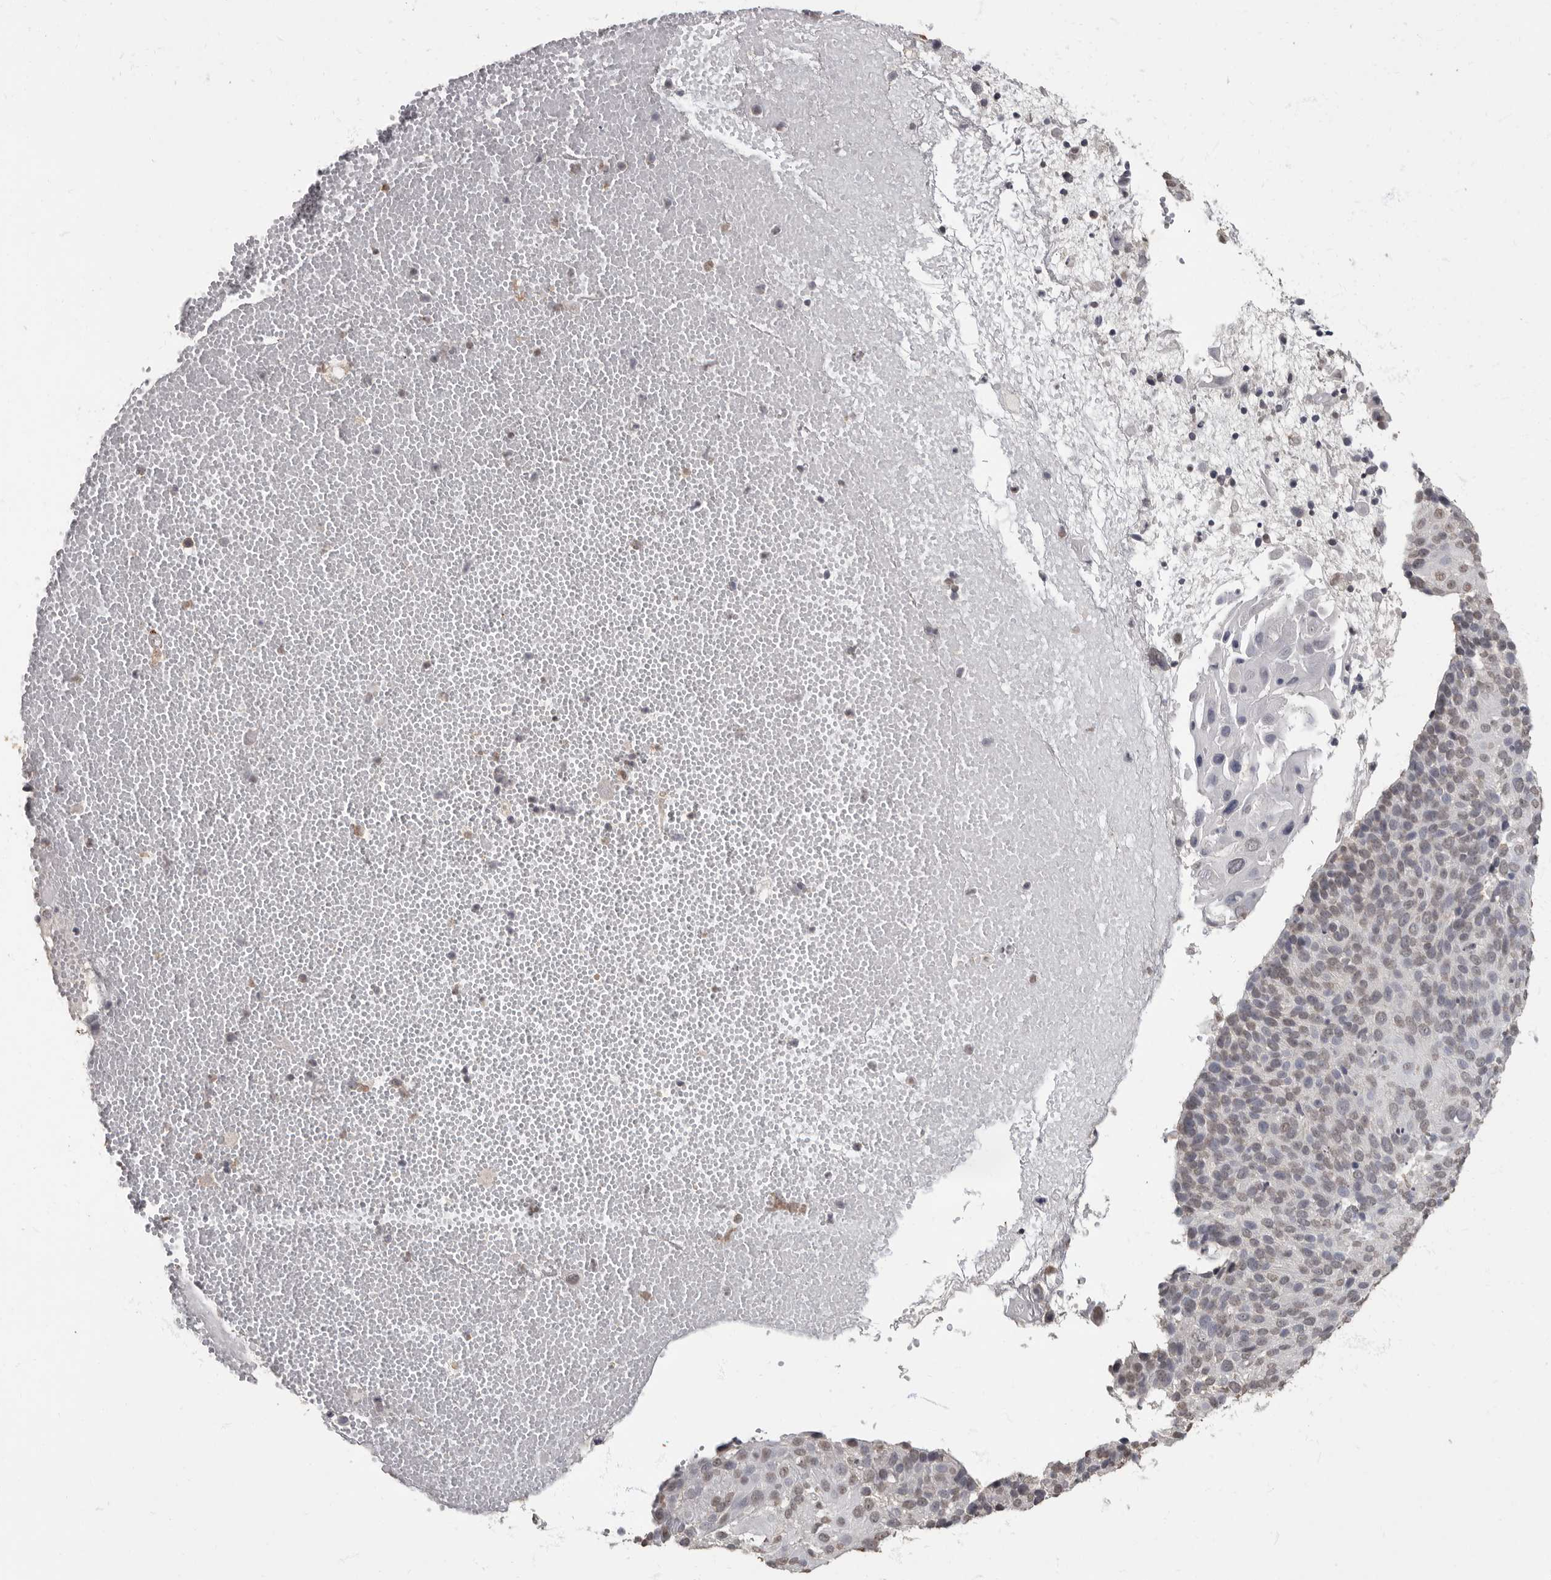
{"staining": {"intensity": "weak", "quantity": "<25%", "location": "nuclear"}, "tissue": "cervical cancer", "cell_type": "Tumor cells", "image_type": "cancer", "snomed": [{"axis": "morphology", "description": "Squamous cell carcinoma, NOS"}, {"axis": "topography", "description": "Cervix"}], "caption": "Immunohistochemical staining of cervical cancer reveals no significant staining in tumor cells.", "gene": "NBL1", "patient": {"sex": "female", "age": 74}}